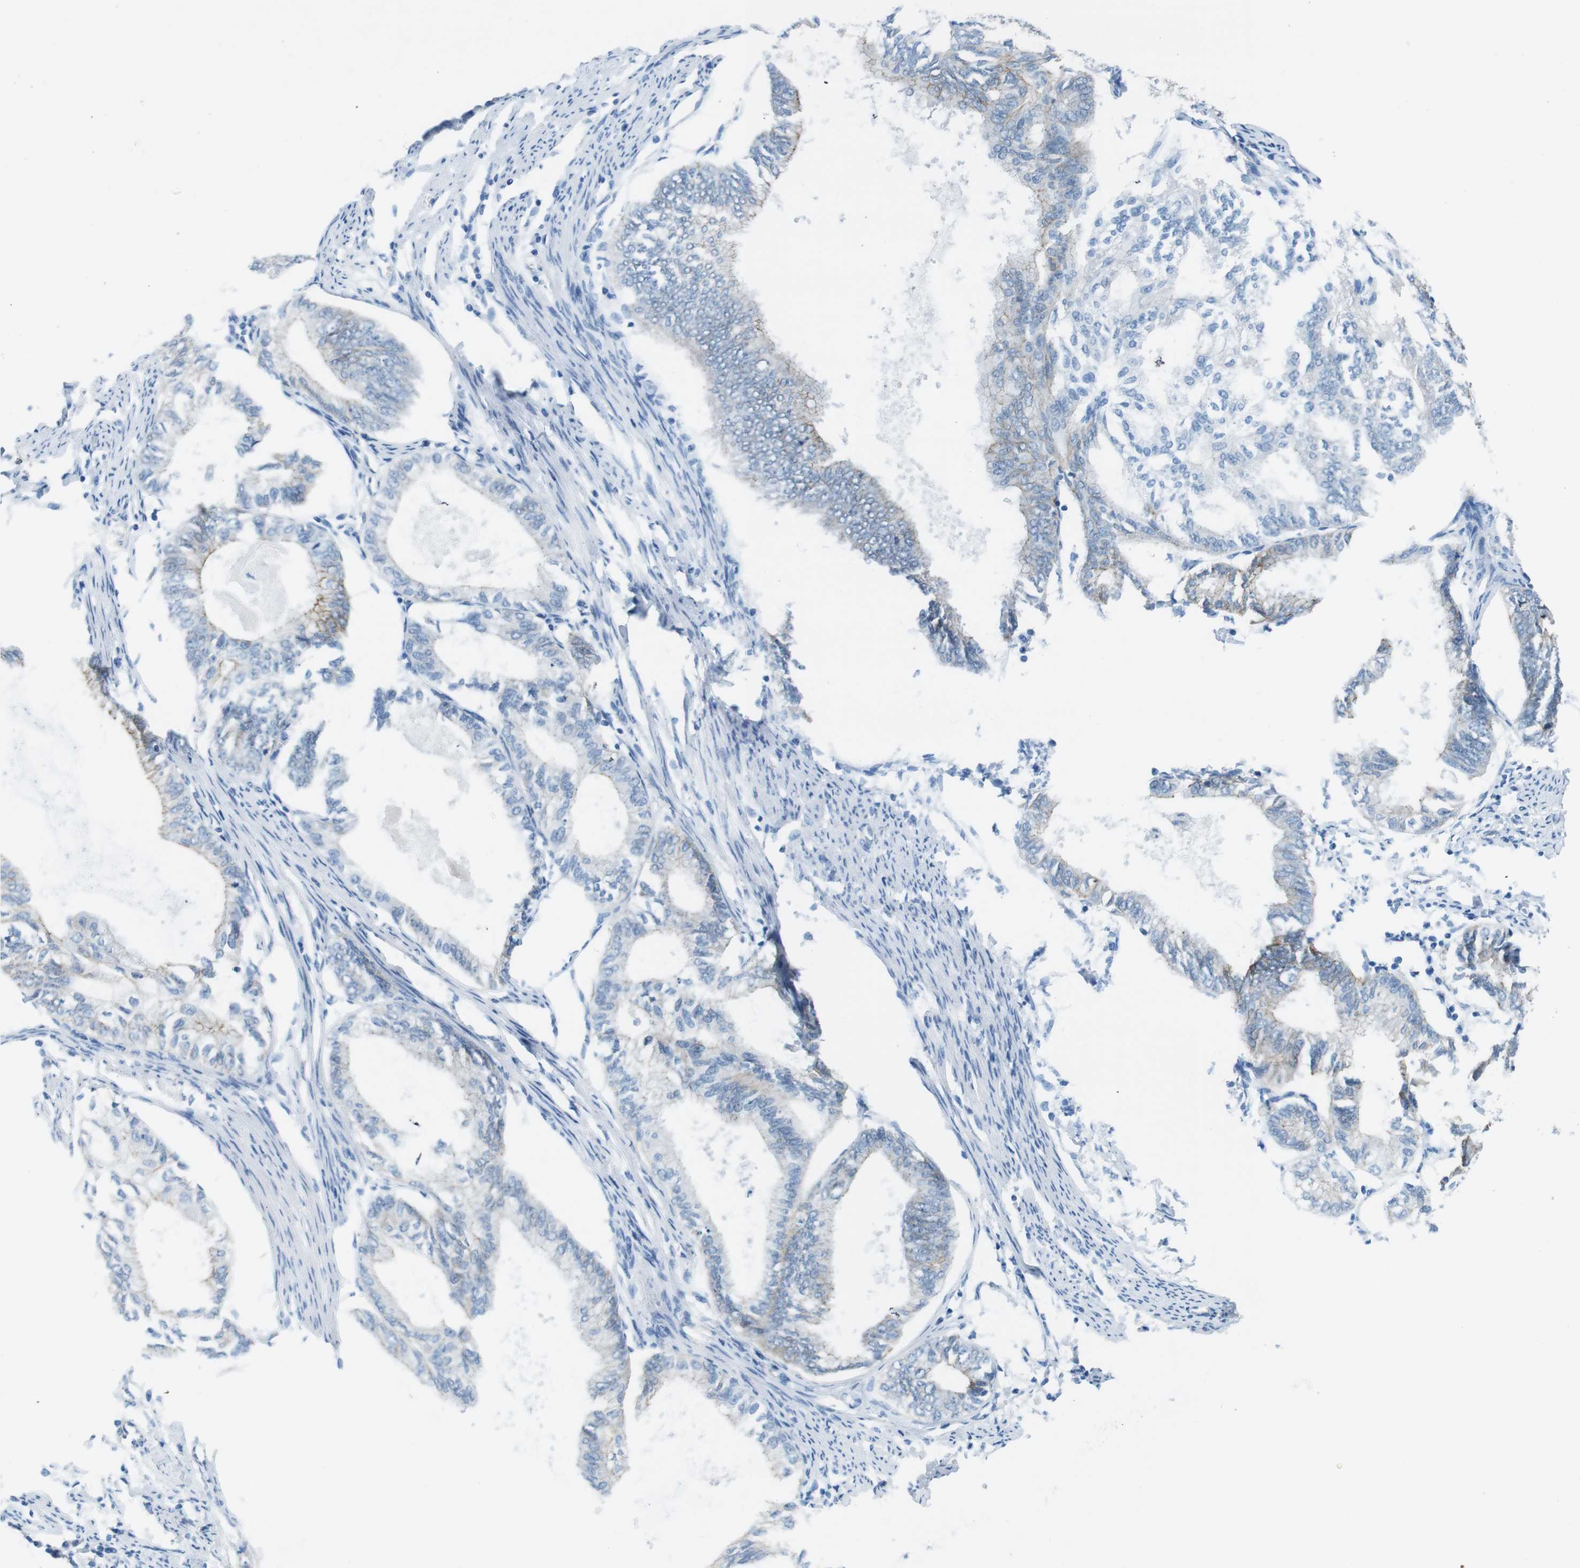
{"staining": {"intensity": "negative", "quantity": "none", "location": "none"}, "tissue": "endometrial cancer", "cell_type": "Tumor cells", "image_type": "cancer", "snomed": [{"axis": "morphology", "description": "Adenocarcinoma, NOS"}, {"axis": "topography", "description": "Endometrium"}], "caption": "Histopathology image shows no significant protein staining in tumor cells of adenocarcinoma (endometrial).", "gene": "SLC6A6", "patient": {"sex": "female", "age": 86}}